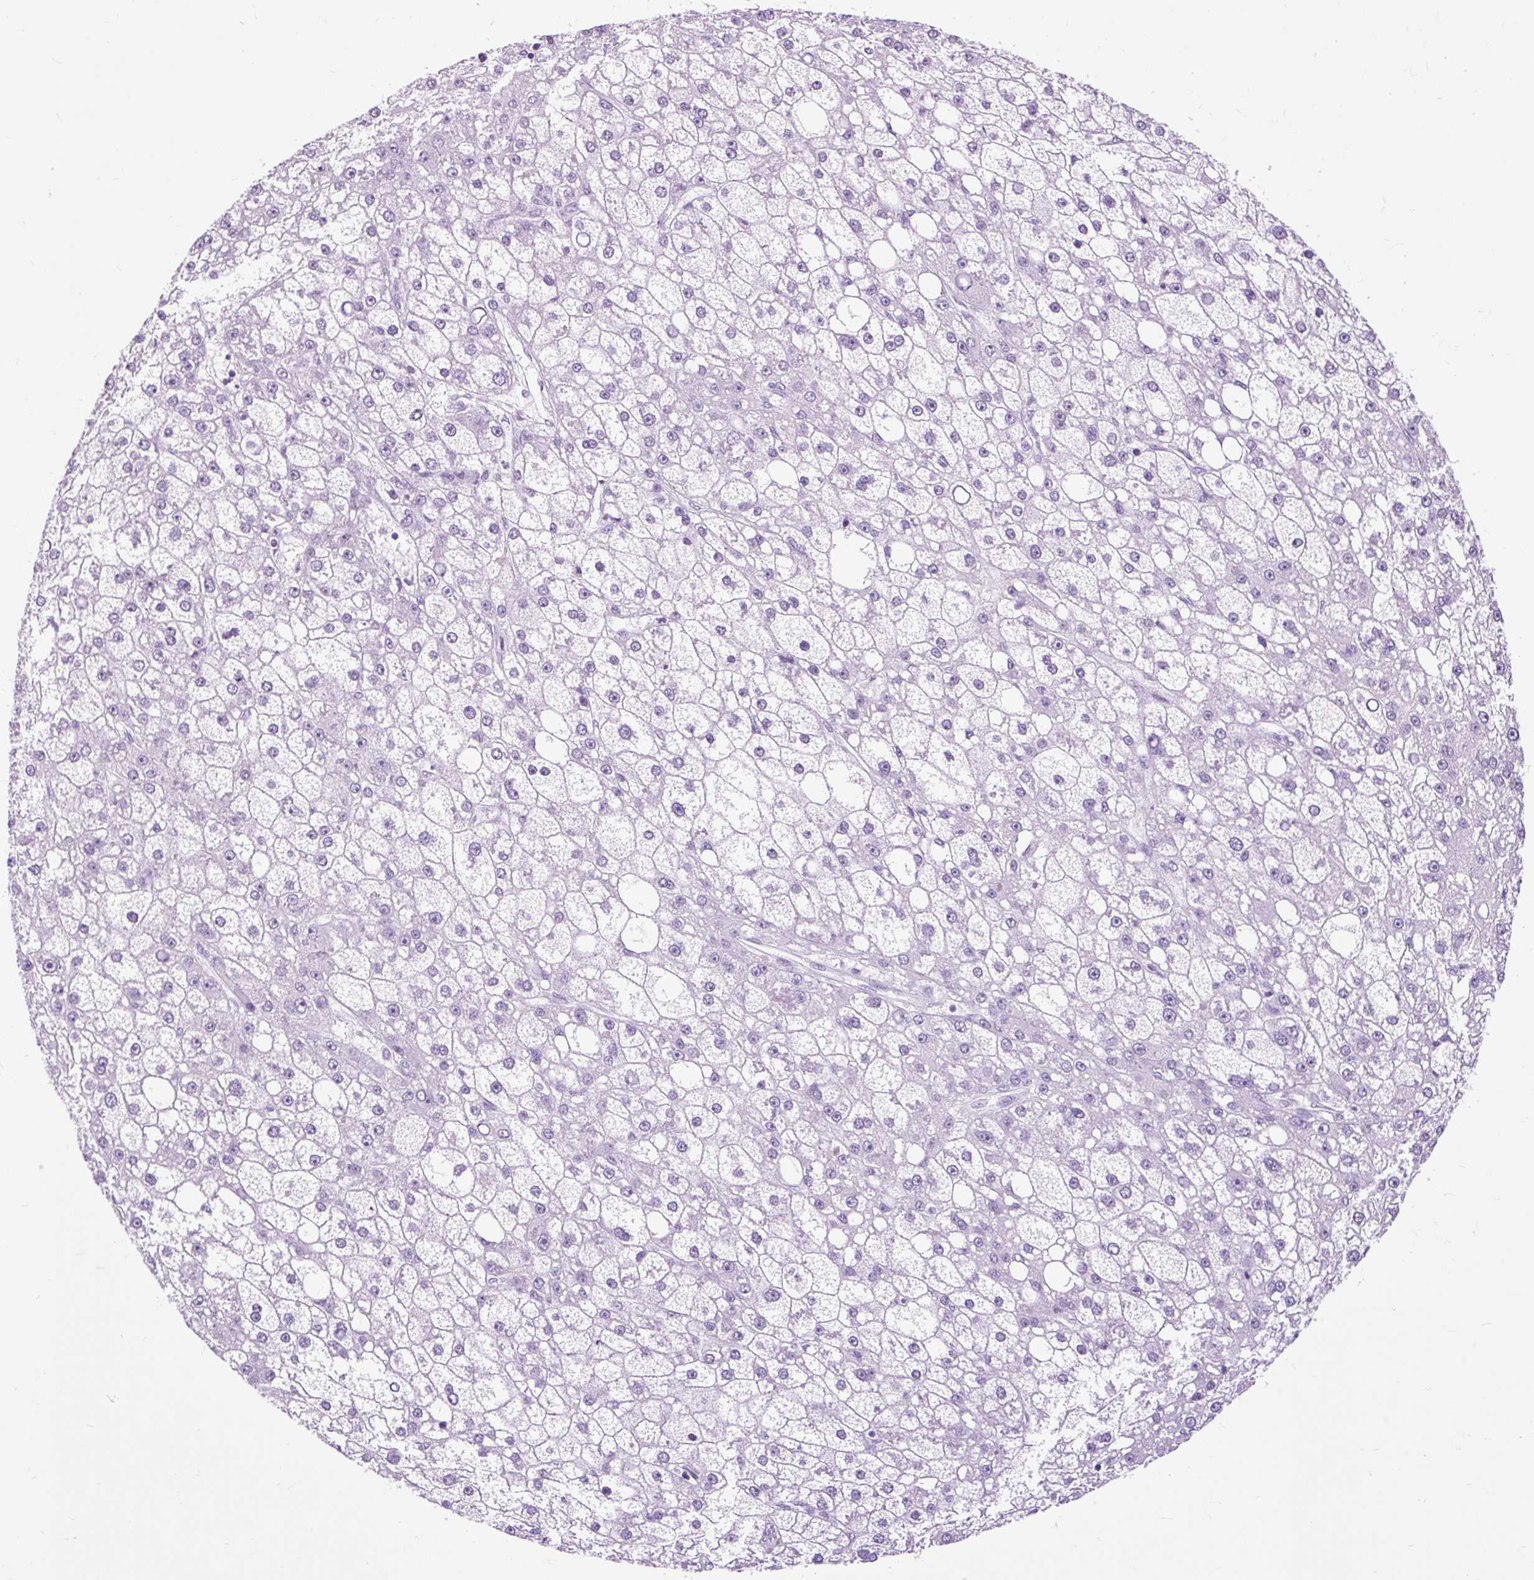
{"staining": {"intensity": "negative", "quantity": "none", "location": "none"}, "tissue": "liver cancer", "cell_type": "Tumor cells", "image_type": "cancer", "snomed": [{"axis": "morphology", "description": "Carcinoma, Hepatocellular, NOS"}, {"axis": "topography", "description": "Liver"}], "caption": "High power microscopy photomicrograph of an immunohistochemistry photomicrograph of liver cancer, revealing no significant staining in tumor cells. (Stains: DAB immunohistochemistry (IHC) with hematoxylin counter stain, Microscopy: brightfield microscopy at high magnification).", "gene": "DPP6", "patient": {"sex": "male", "age": 67}}